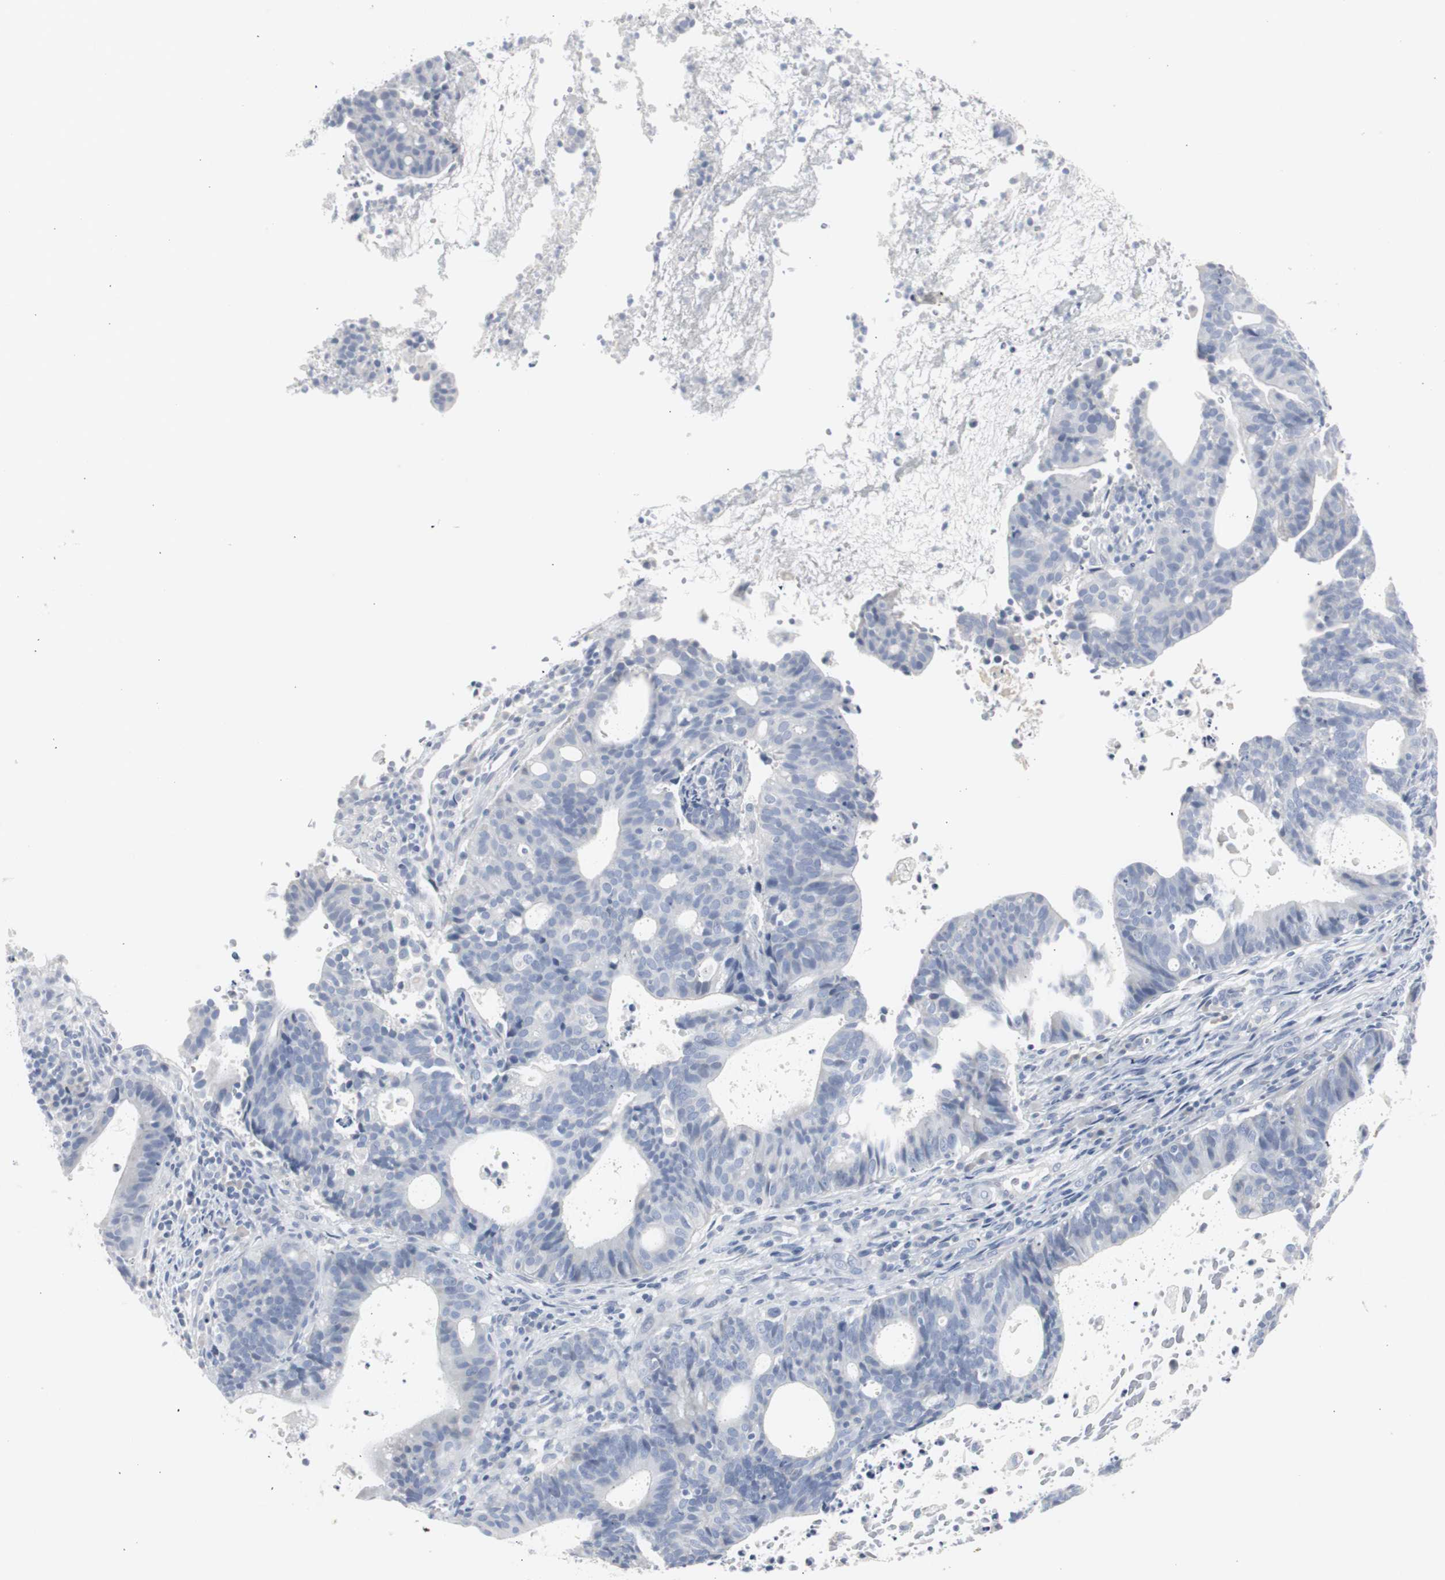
{"staining": {"intensity": "negative", "quantity": "none", "location": "none"}, "tissue": "endometrial cancer", "cell_type": "Tumor cells", "image_type": "cancer", "snomed": [{"axis": "morphology", "description": "Adenocarcinoma, NOS"}, {"axis": "topography", "description": "Uterus"}], "caption": "The photomicrograph shows no significant positivity in tumor cells of endometrial adenocarcinoma. The staining was performed using DAB to visualize the protein expression in brown, while the nuclei were stained in blue with hematoxylin (Magnification: 20x).", "gene": "S100A7", "patient": {"sex": "female", "age": 83}}